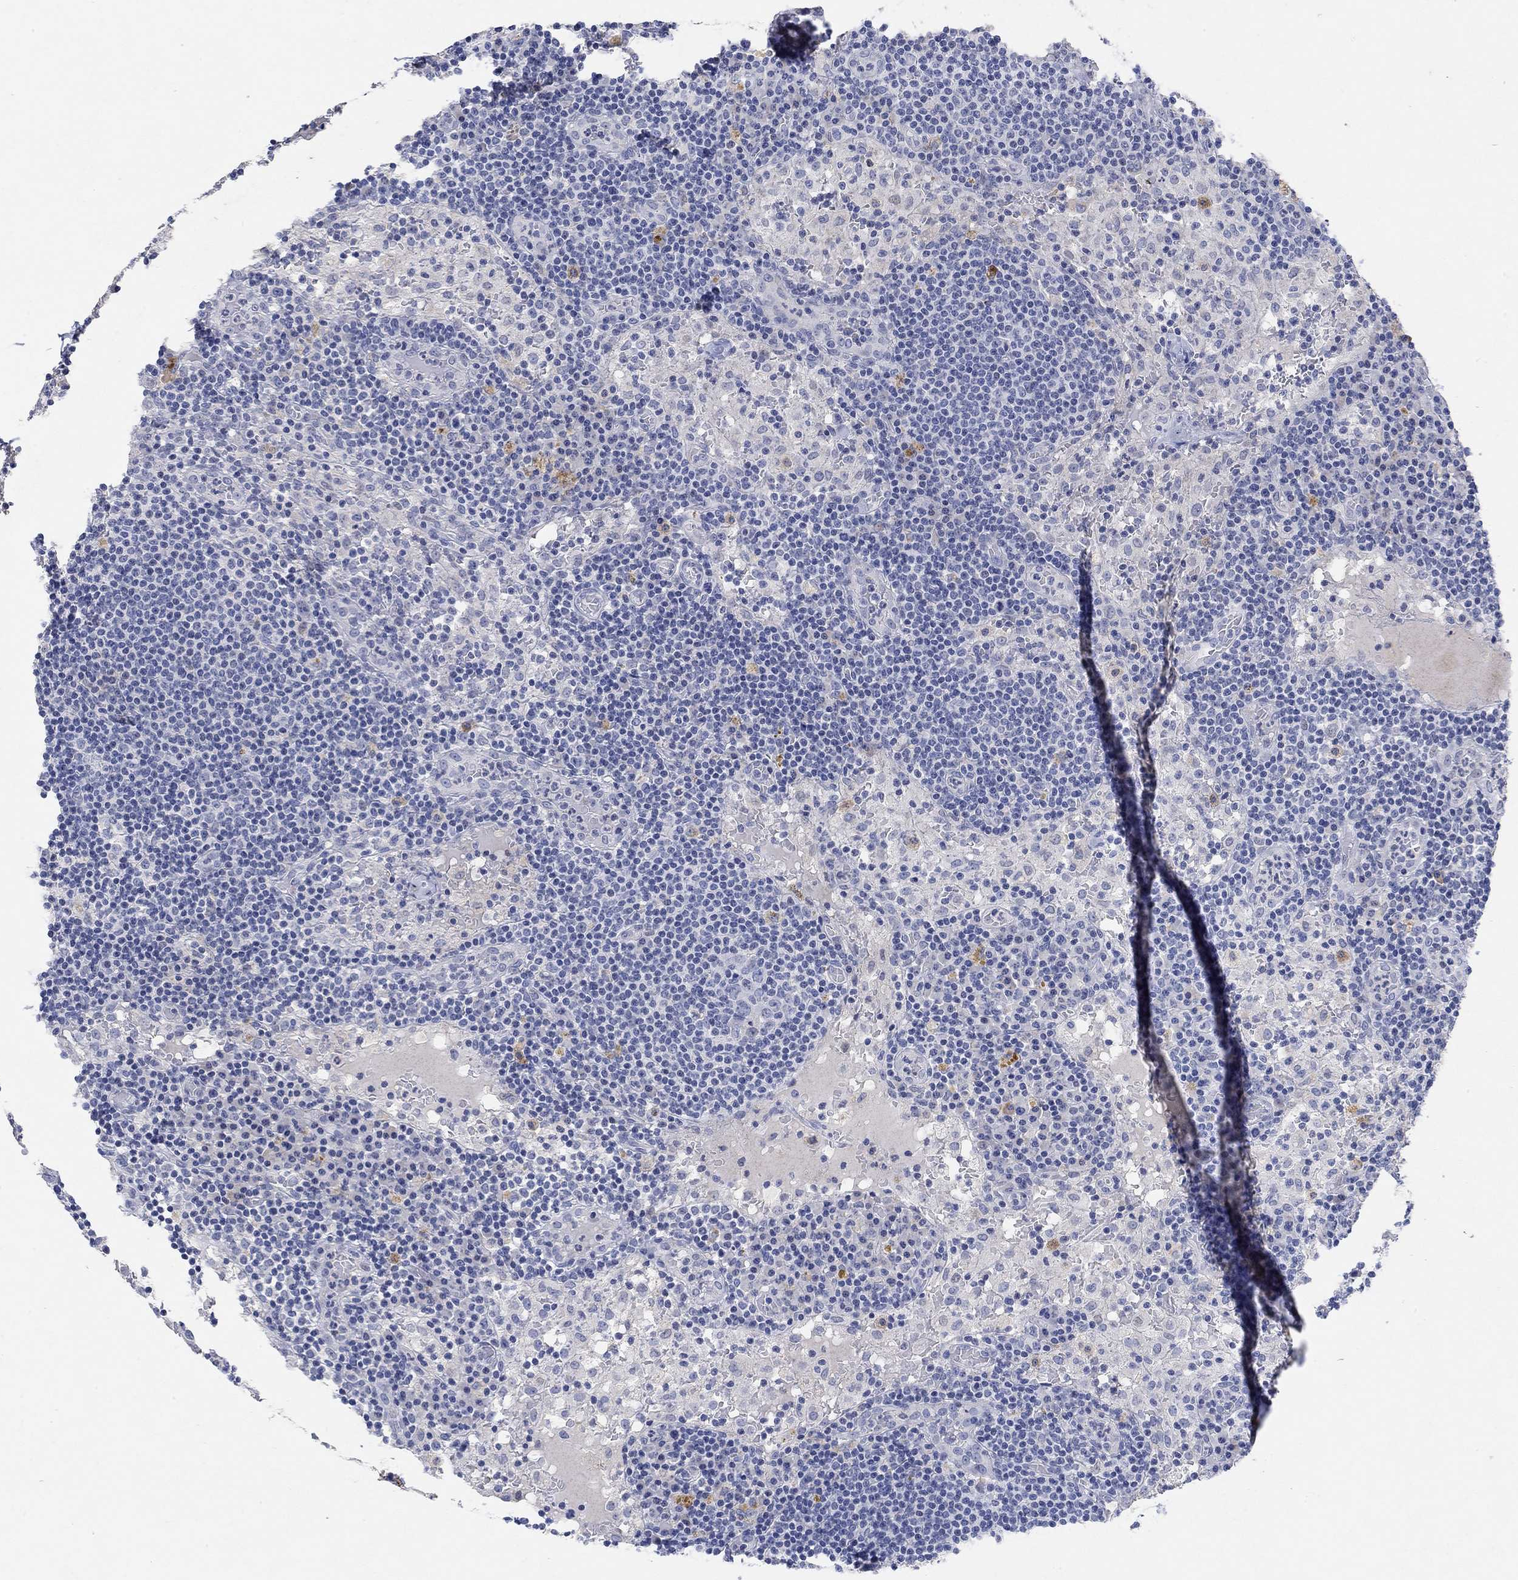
{"staining": {"intensity": "negative", "quantity": "none", "location": "none"}, "tissue": "lymph node", "cell_type": "Germinal center cells", "image_type": "normal", "snomed": [{"axis": "morphology", "description": "Normal tissue, NOS"}, {"axis": "topography", "description": "Lymph node"}], "caption": "IHC of normal human lymph node shows no staining in germinal center cells.", "gene": "VAT1L", "patient": {"sex": "male", "age": 62}}